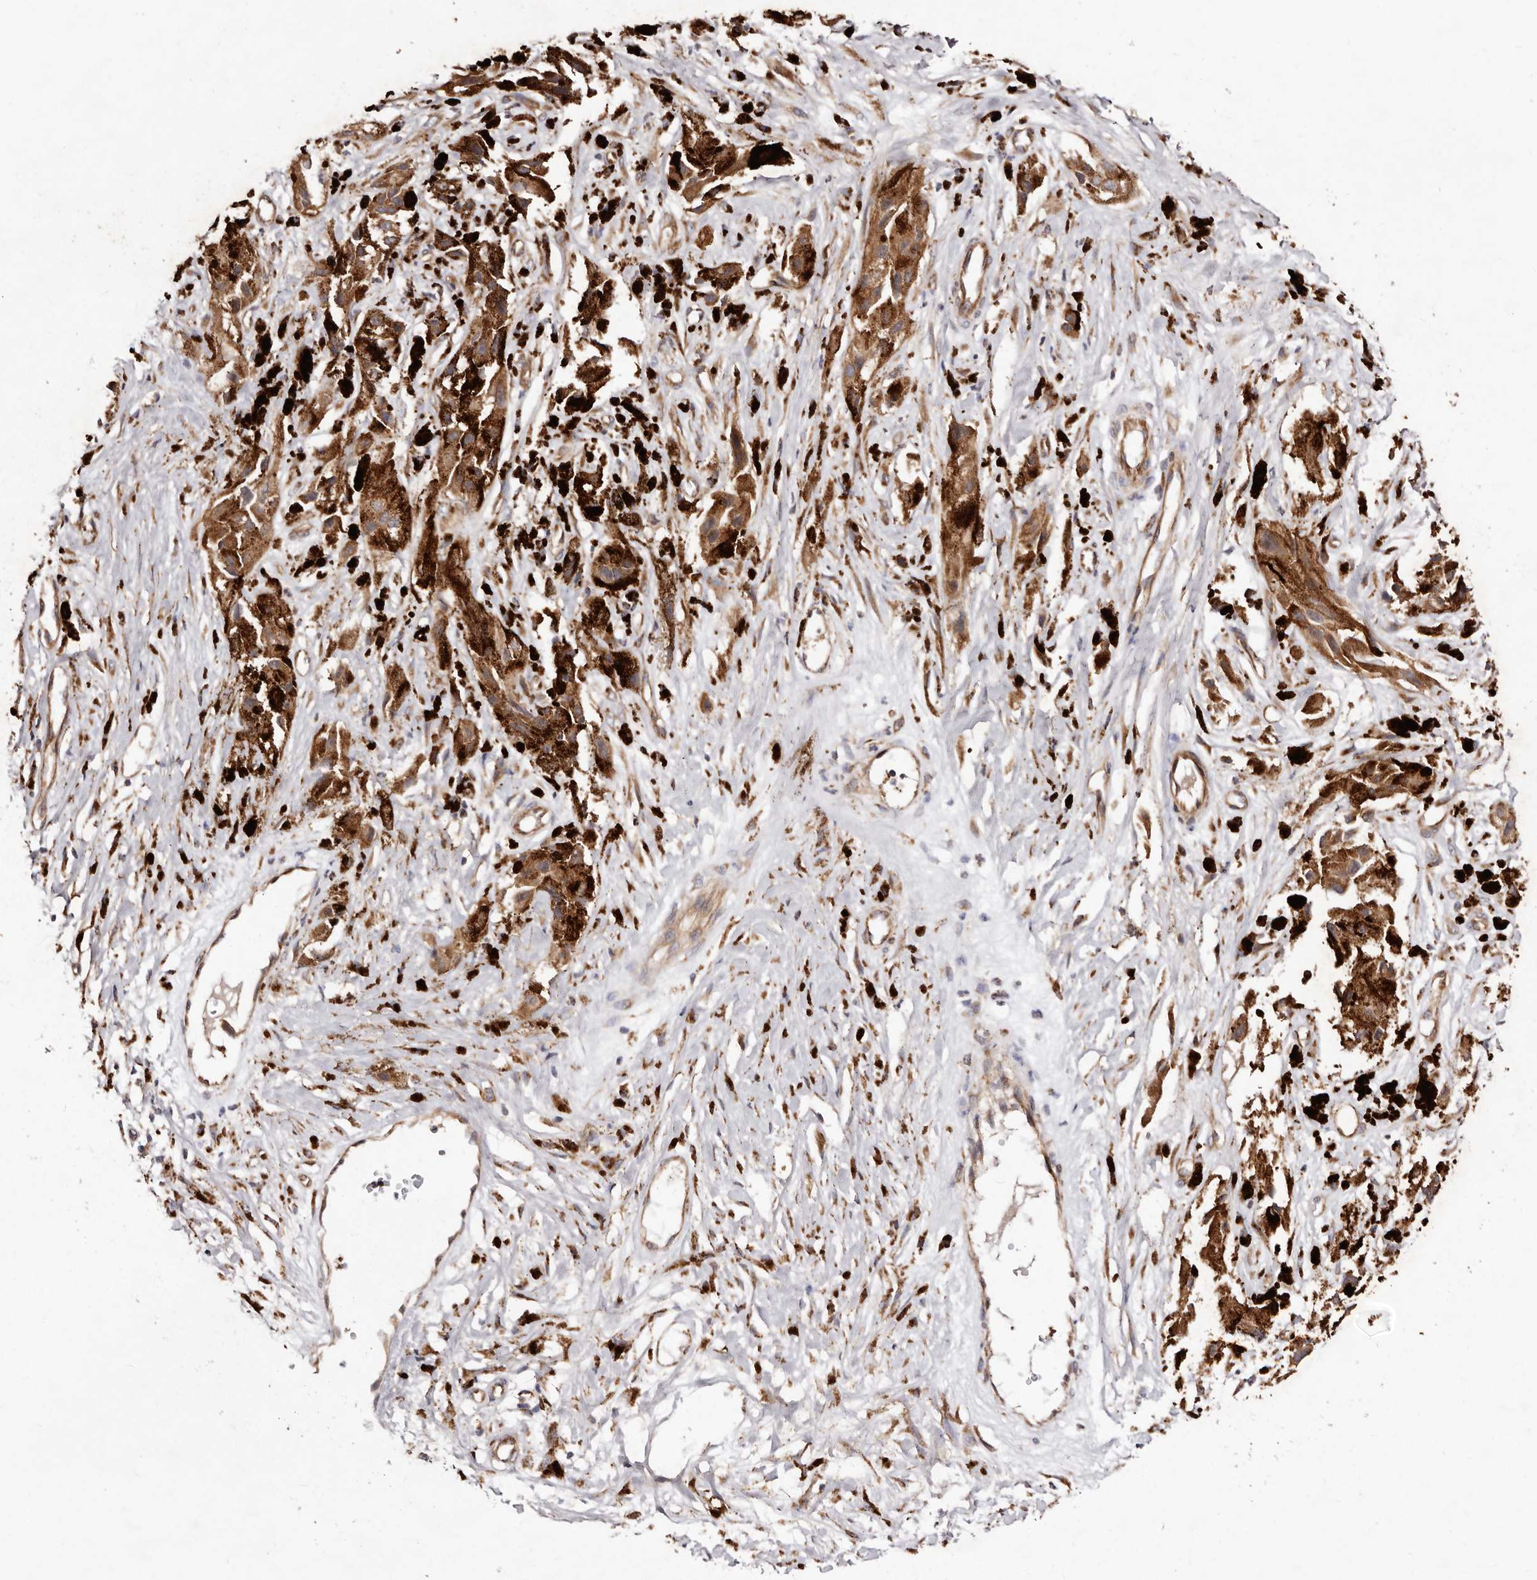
{"staining": {"intensity": "strong", "quantity": ">75%", "location": "cytoplasmic/membranous"}, "tissue": "melanoma", "cell_type": "Tumor cells", "image_type": "cancer", "snomed": [{"axis": "morphology", "description": "Malignant melanoma, NOS"}, {"axis": "topography", "description": "Skin"}], "caption": "This is a micrograph of IHC staining of melanoma, which shows strong positivity in the cytoplasmic/membranous of tumor cells.", "gene": "LUZP1", "patient": {"sex": "male", "age": 88}}